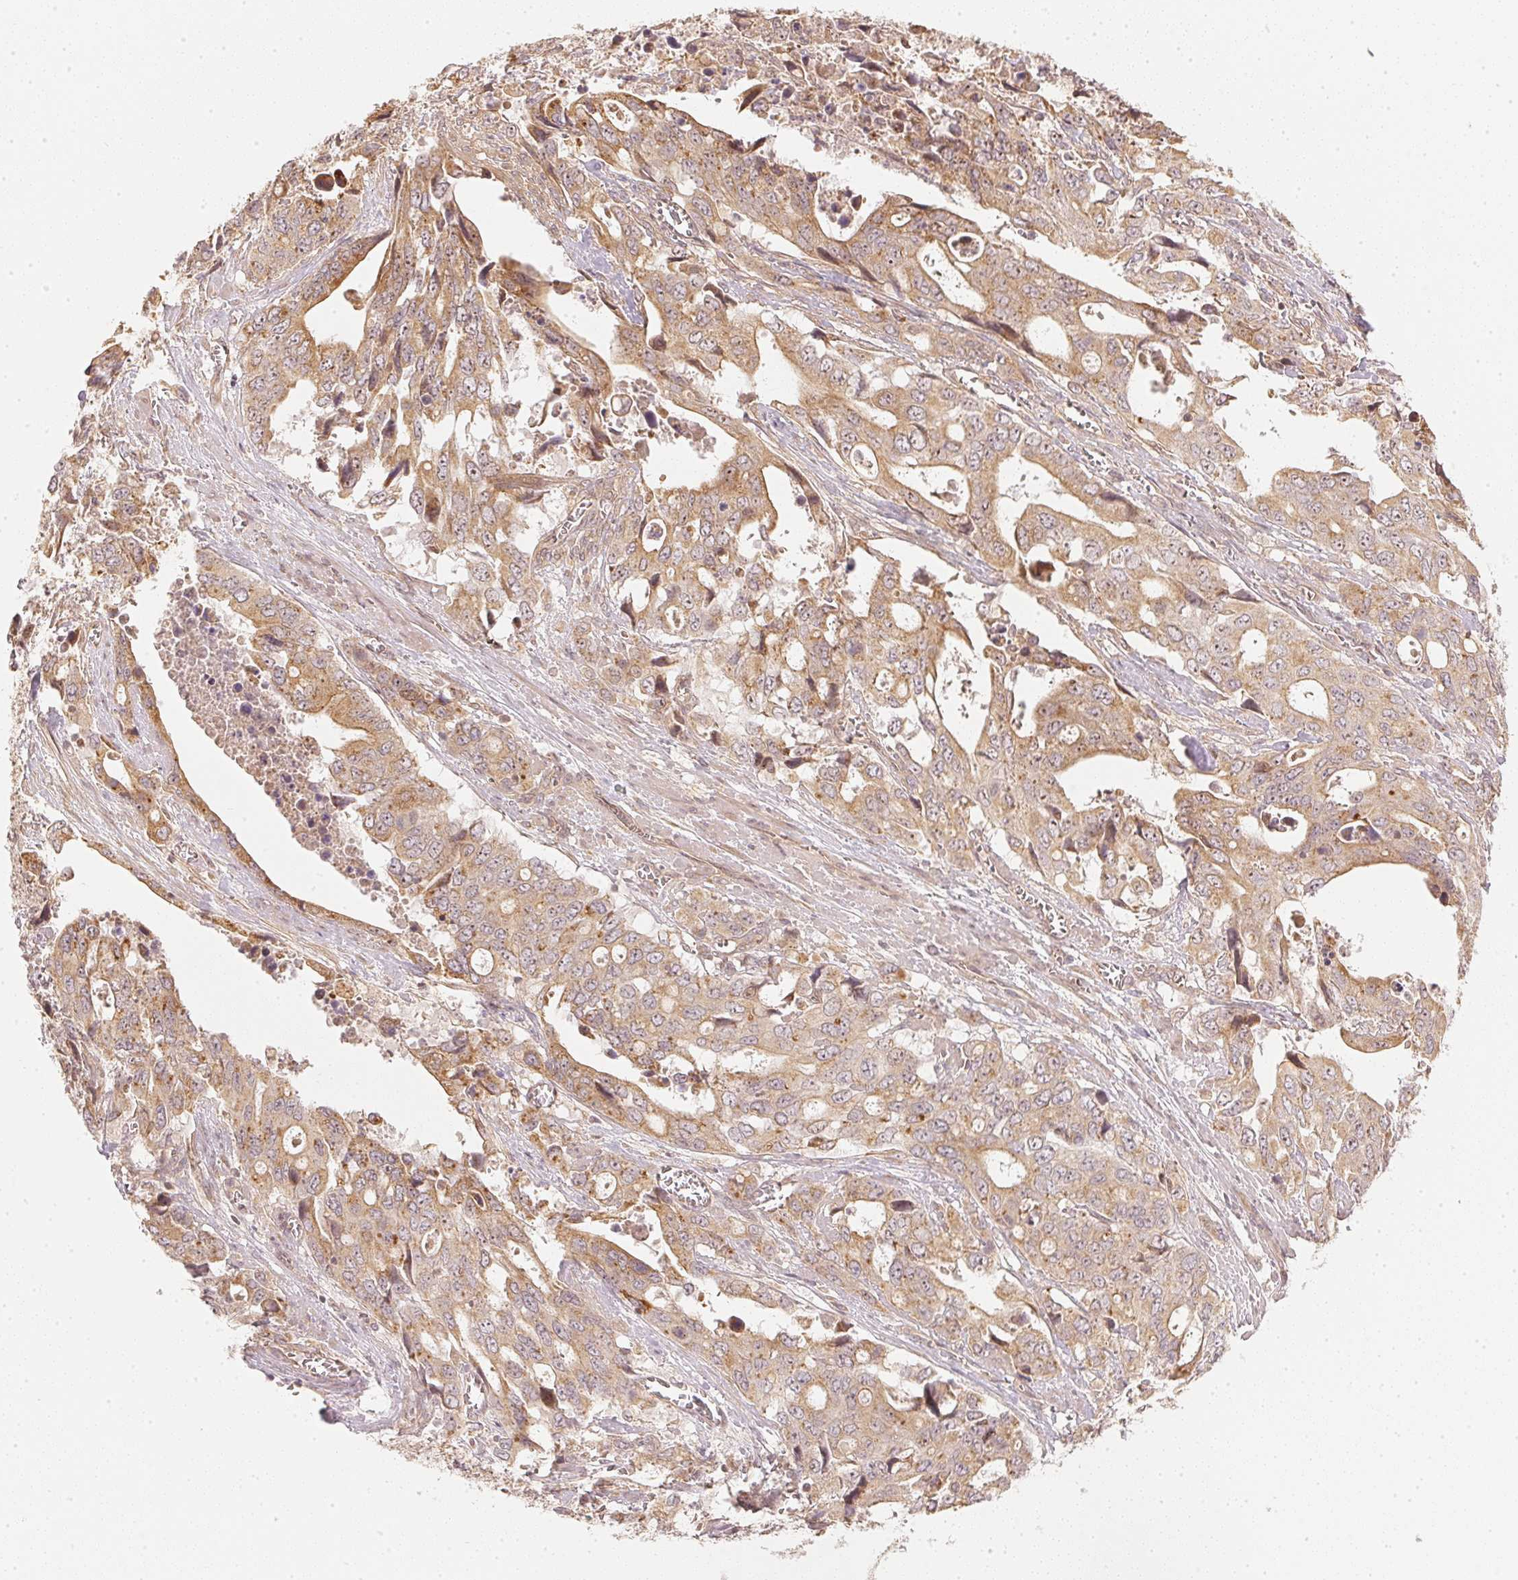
{"staining": {"intensity": "moderate", "quantity": ">75%", "location": "cytoplasmic/membranous,nuclear"}, "tissue": "stomach cancer", "cell_type": "Tumor cells", "image_type": "cancer", "snomed": [{"axis": "morphology", "description": "Adenocarcinoma, NOS"}, {"axis": "topography", "description": "Stomach, upper"}], "caption": "DAB immunohistochemical staining of human stomach cancer (adenocarcinoma) demonstrates moderate cytoplasmic/membranous and nuclear protein expression in about >75% of tumor cells. (Stains: DAB (3,3'-diaminobenzidine) in brown, nuclei in blue, Microscopy: brightfield microscopy at high magnification).", "gene": "WDR54", "patient": {"sex": "male", "age": 74}}